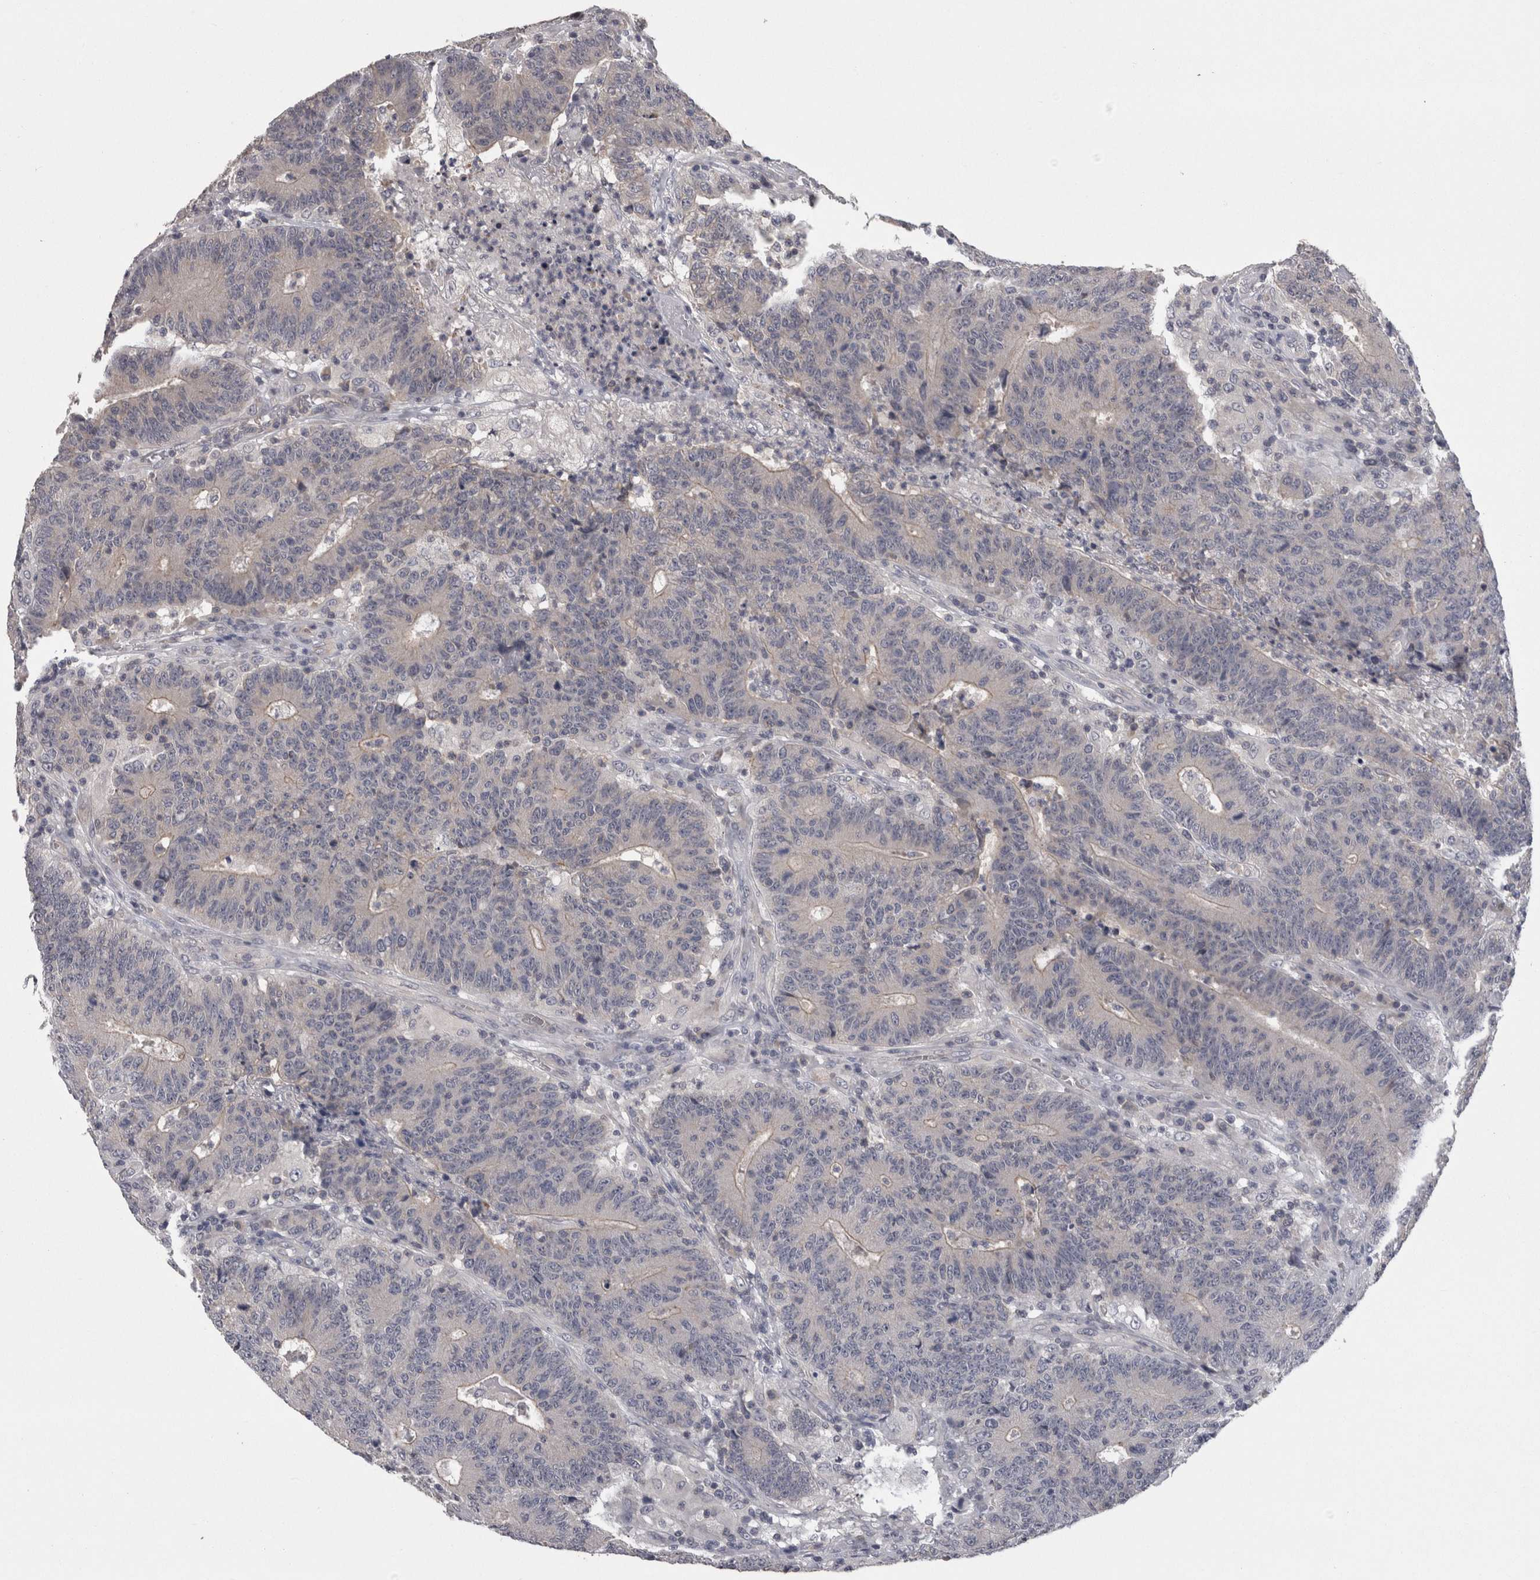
{"staining": {"intensity": "negative", "quantity": "none", "location": "none"}, "tissue": "colorectal cancer", "cell_type": "Tumor cells", "image_type": "cancer", "snomed": [{"axis": "morphology", "description": "Normal tissue, NOS"}, {"axis": "morphology", "description": "Adenocarcinoma, NOS"}, {"axis": "topography", "description": "Colon"}], "caption": "An IHC photomicrograph of colorectal adenocarcinoma is shown. There is no staining in tumor cells of colorectal adenocarcinoma.", "gene": "PON3", "patient": {"sex": "female", "age": 75}}